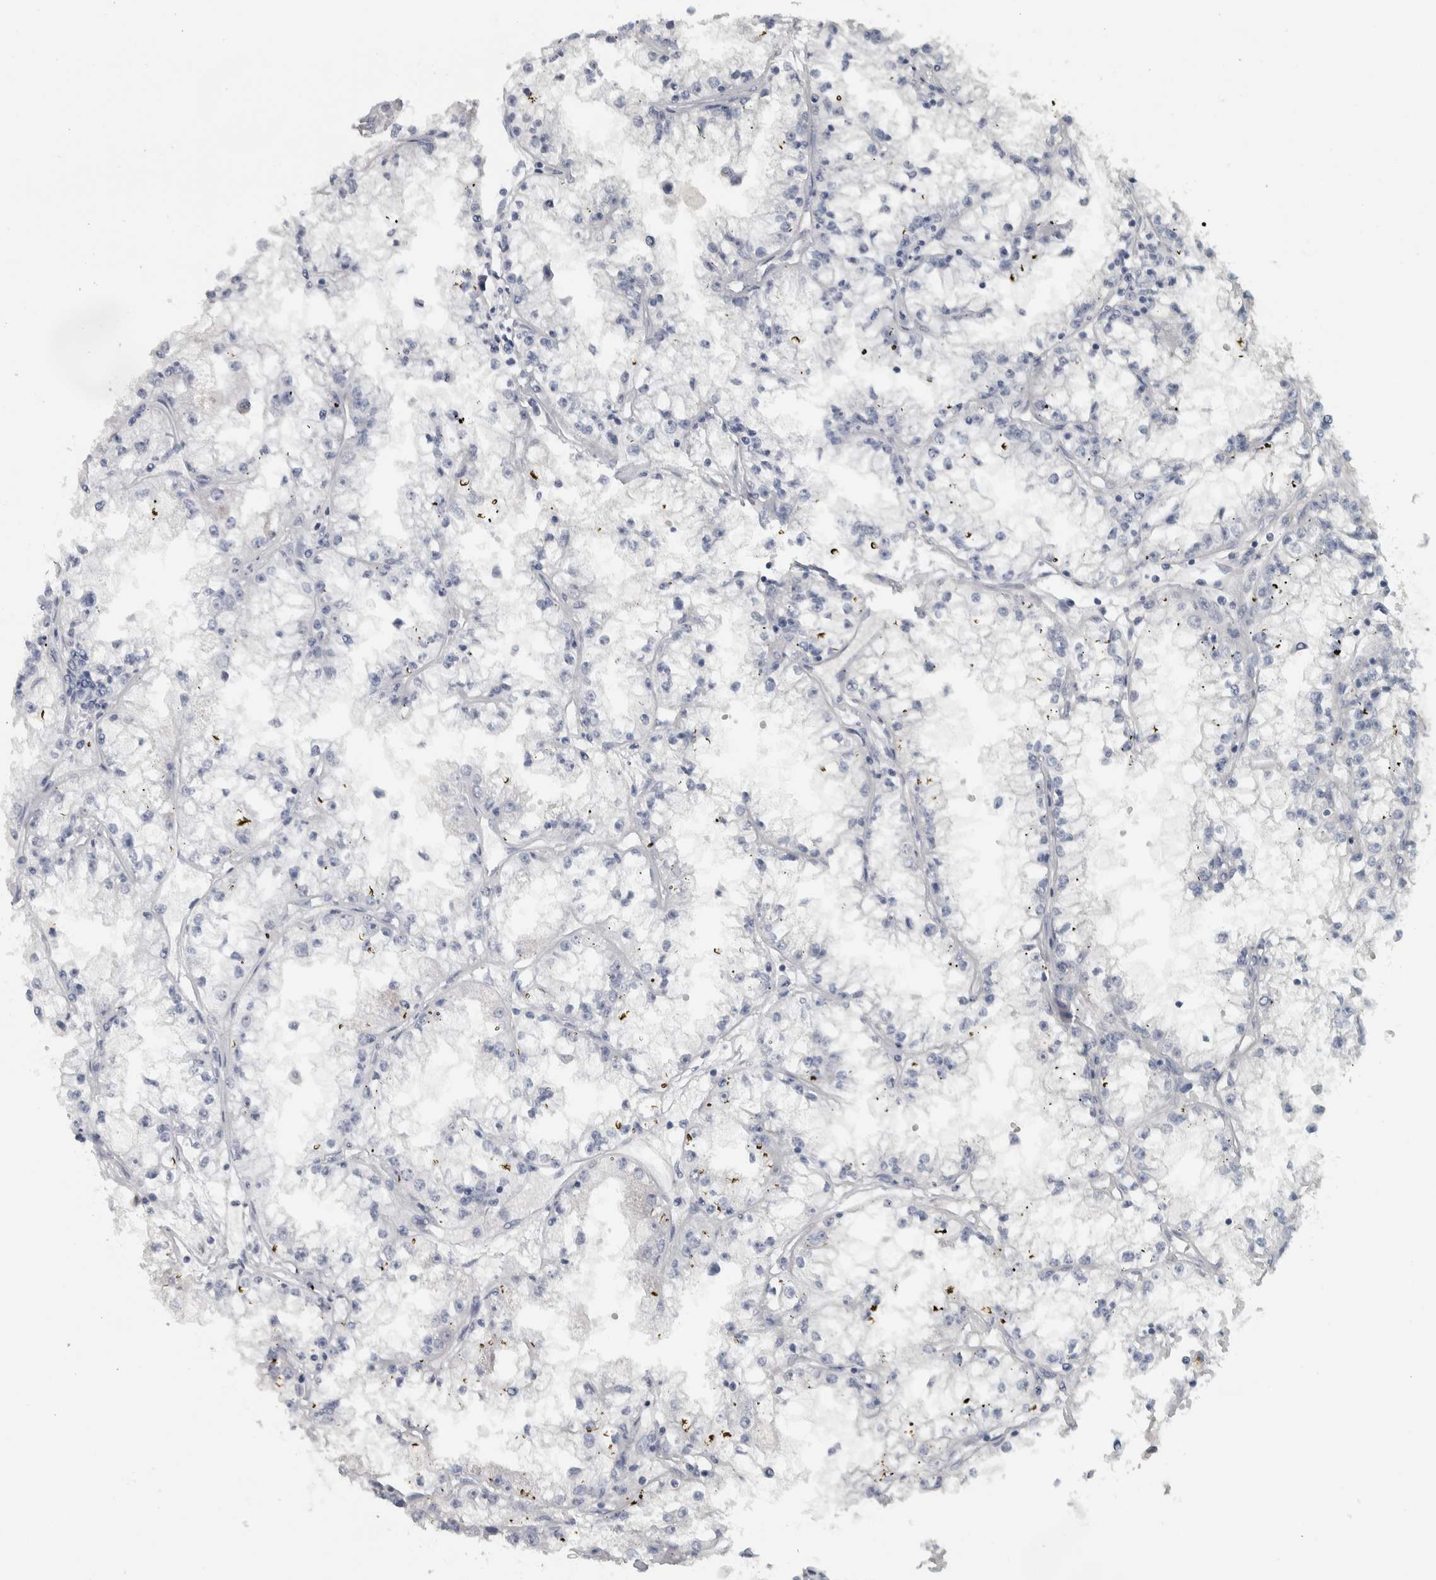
{"staining": {"intensity": "negative", "quantity": "none", "location": "none"}, "tissue": "renal cancer", "cell_type": "Tumor cells", "image_type": "cancer", "snomed": [{"axis": "morphology", "description": "Adenocarcinoma, NOS"}, {"axis": "topography", "description": "Kidney"}], "caption": "Immunohistochemistry of human renal cancer displays no expression in tumor cells.", "gene": "DCAF10", "patient": {"sex": "male", "age": 56}}